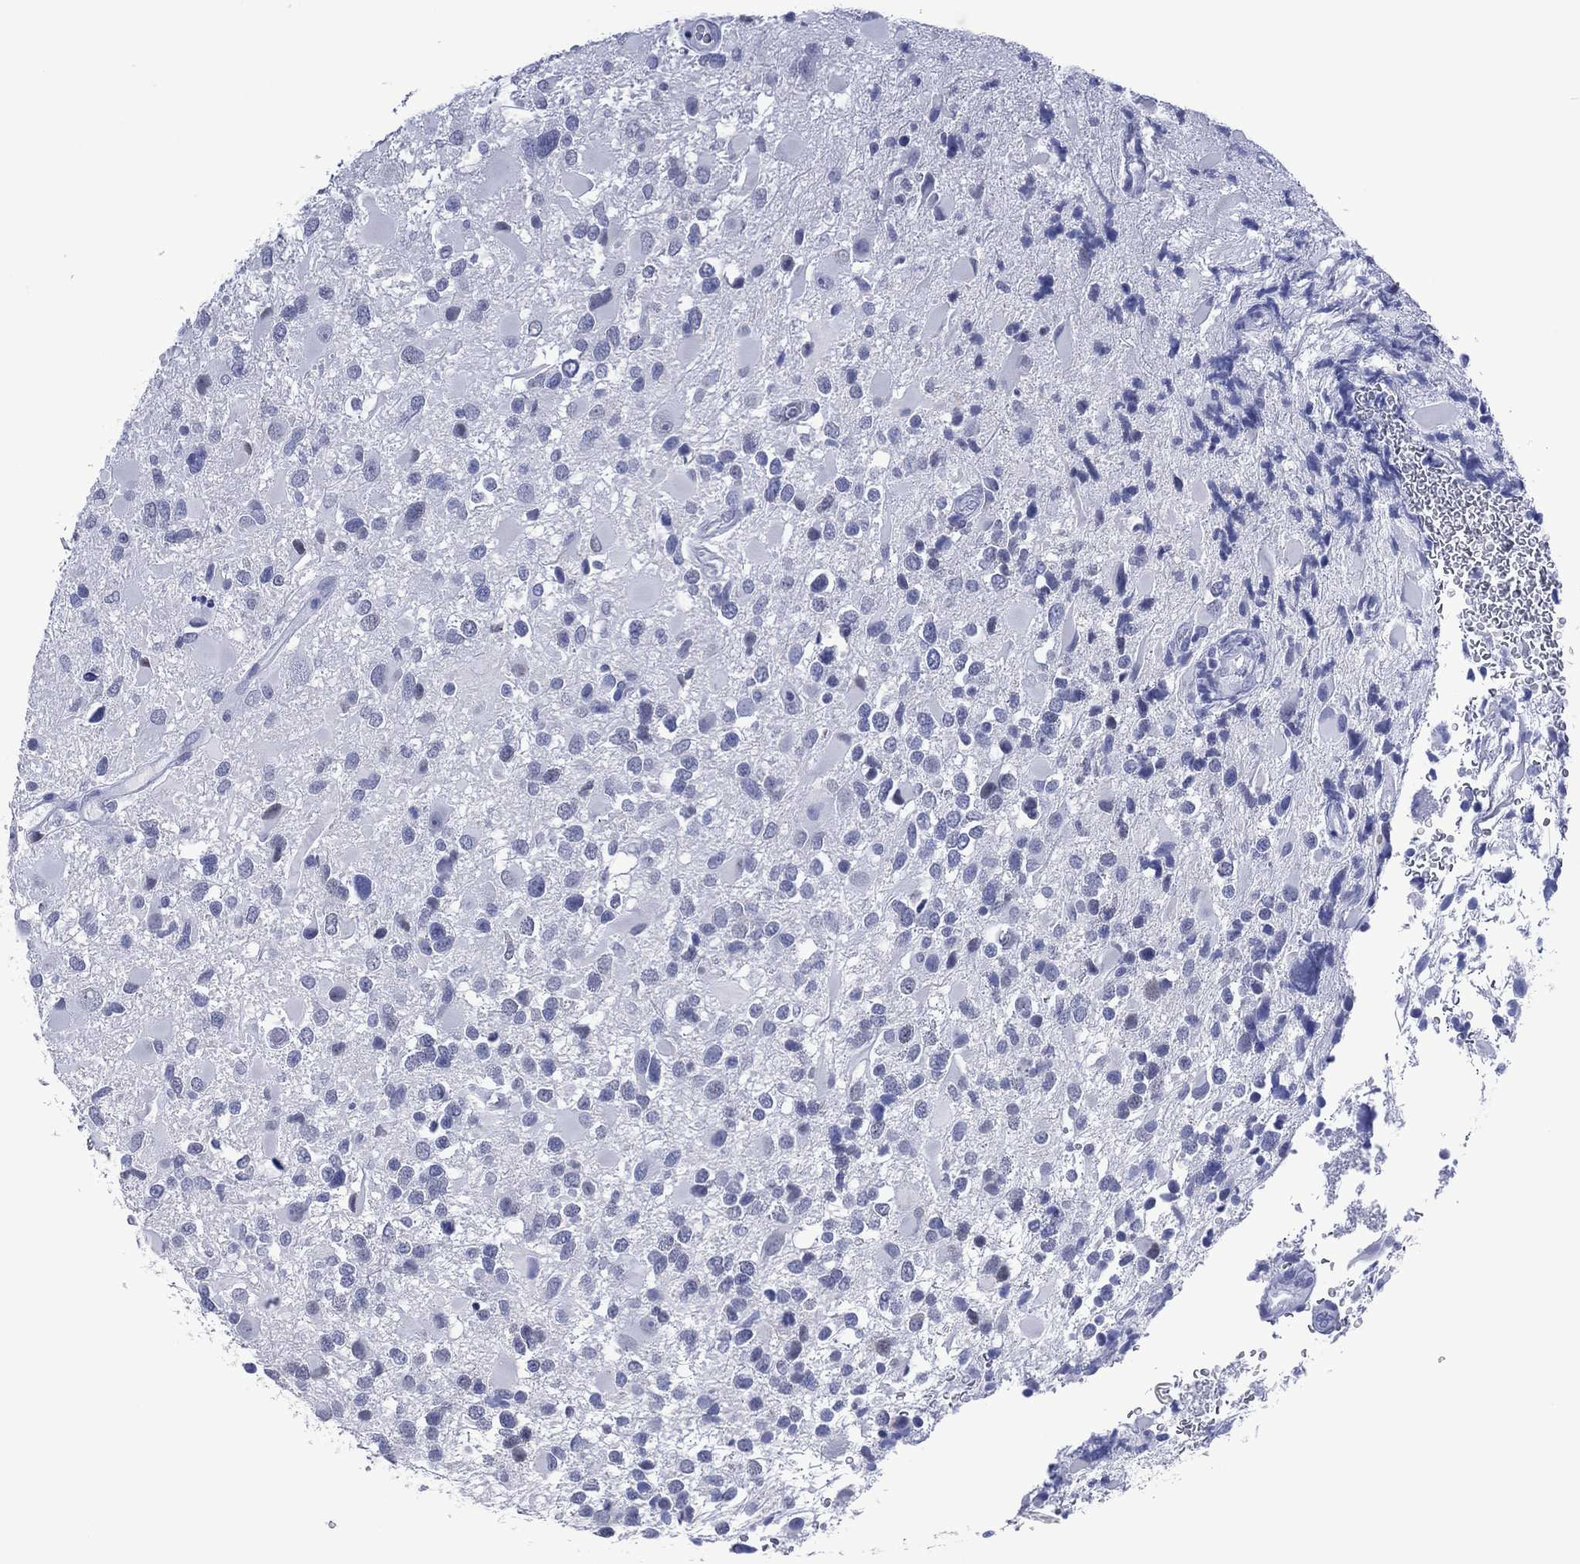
{"staining": {"intensity": "negative", "quantity": "none", "location": "none"}, "tissue": "glioma", "cell_type": "Tumor cells", "image_type": "cancer", "snomed": [{"axis": "morphology", "description": "Glioma, malignant, Low grade"}, {"axis": "topography", "description": "Brain"}], "caption": "An image of malignant glioma (low-grade) stained for a protein exhibits no brown staining in tumor cells.", "gene": "UTF1", "patient": {"sex": "female", "age": 32}}